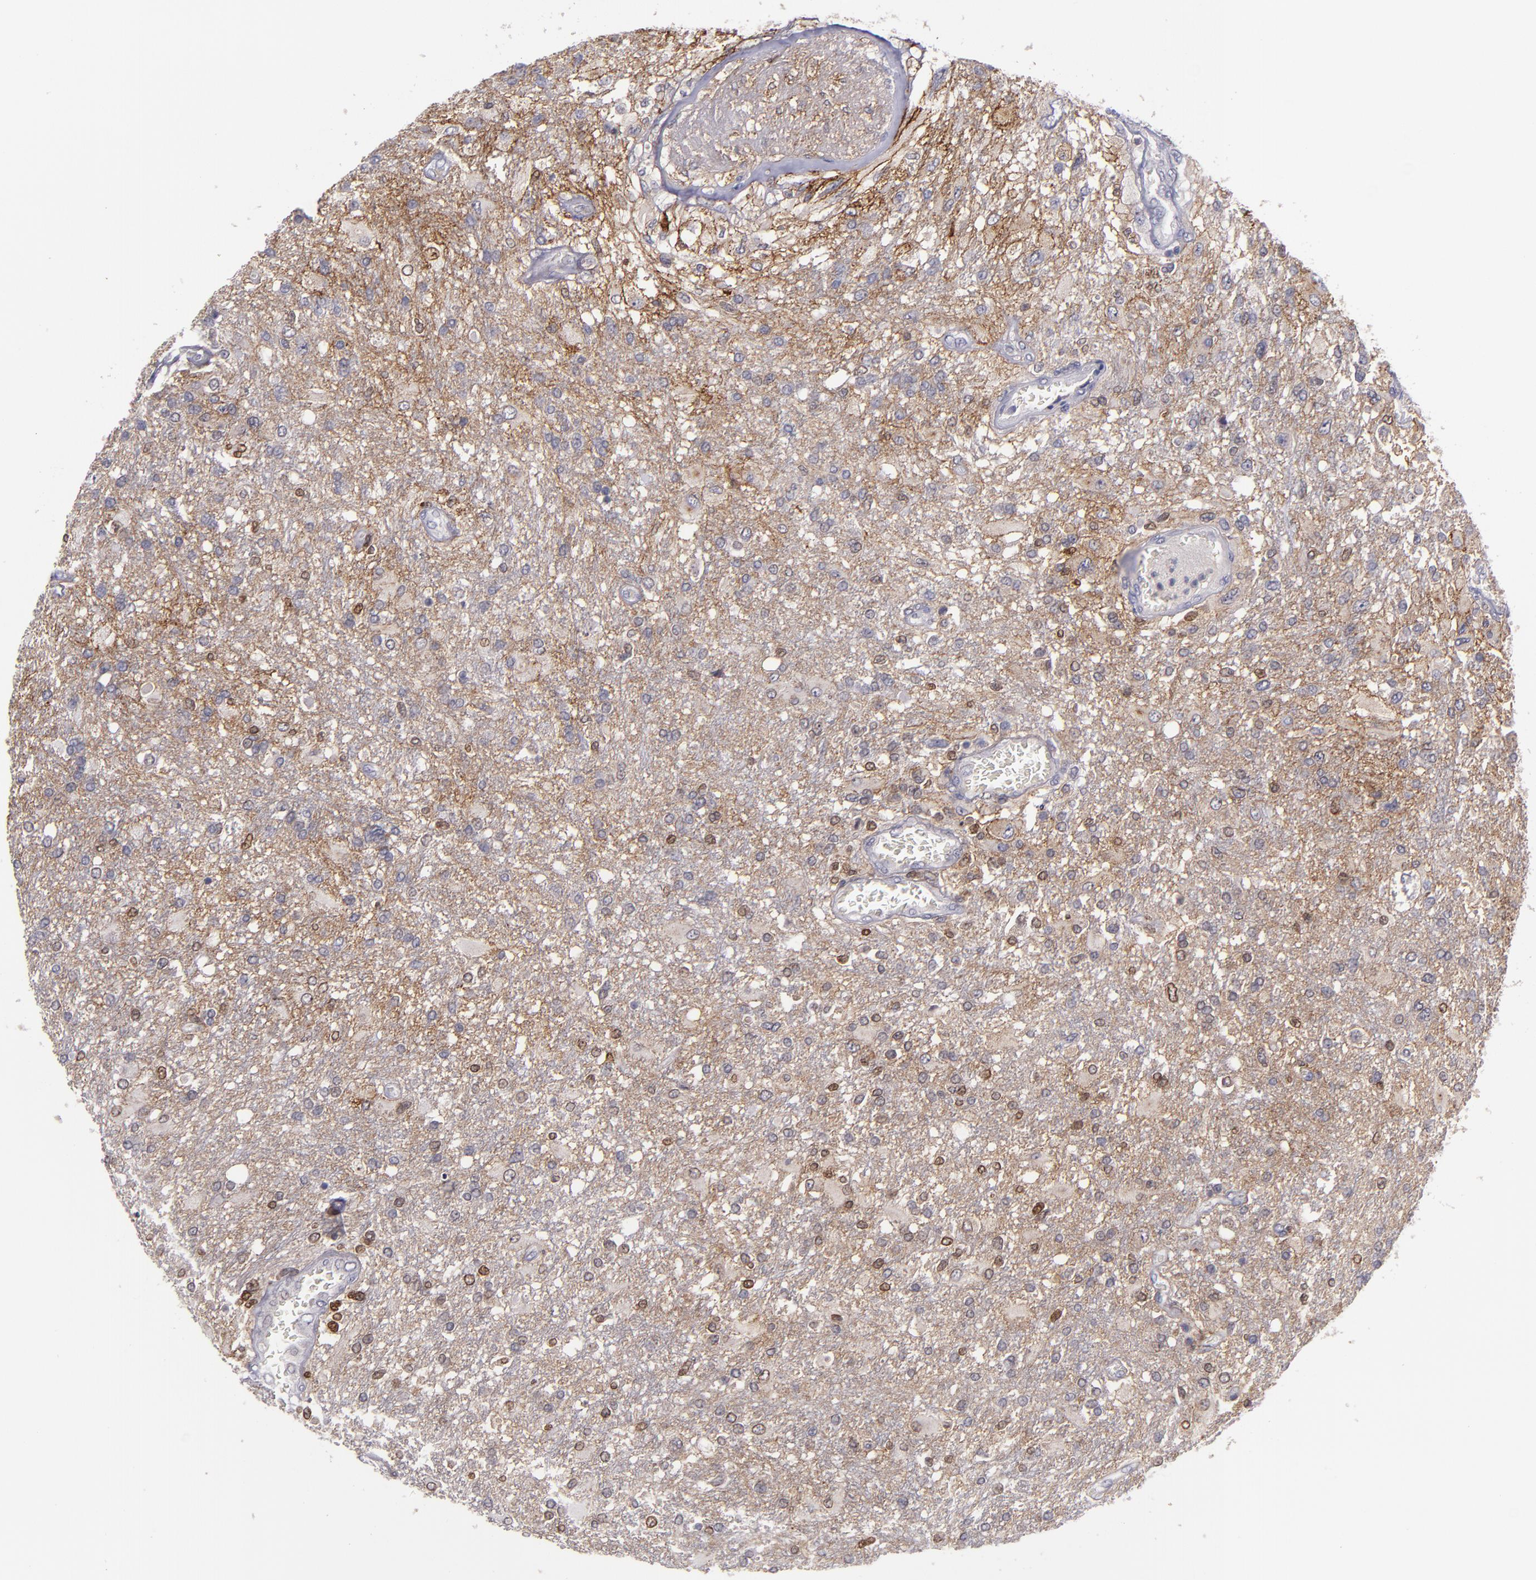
{"staining": {"intensity": "moderate", "quantity": ">75%", "location": "cytoplasmic/membranous"}, "tissue": "glioma", "cell_type": "Tumor cells", "image_type": "cancer", "snomed": [{"axis": "morphology", "description": "Glioma, malignant, High grade"}, {"axis": "topography", "description": "Cerebral cortex"}], "caption": "Protein analysis of glioma tissue displays moderate cytoplasmic/membranous positivity in approximately >75% of tumor cells.", "gene": "MFGE8", "patient": {"sex": "male", "age": 79}}